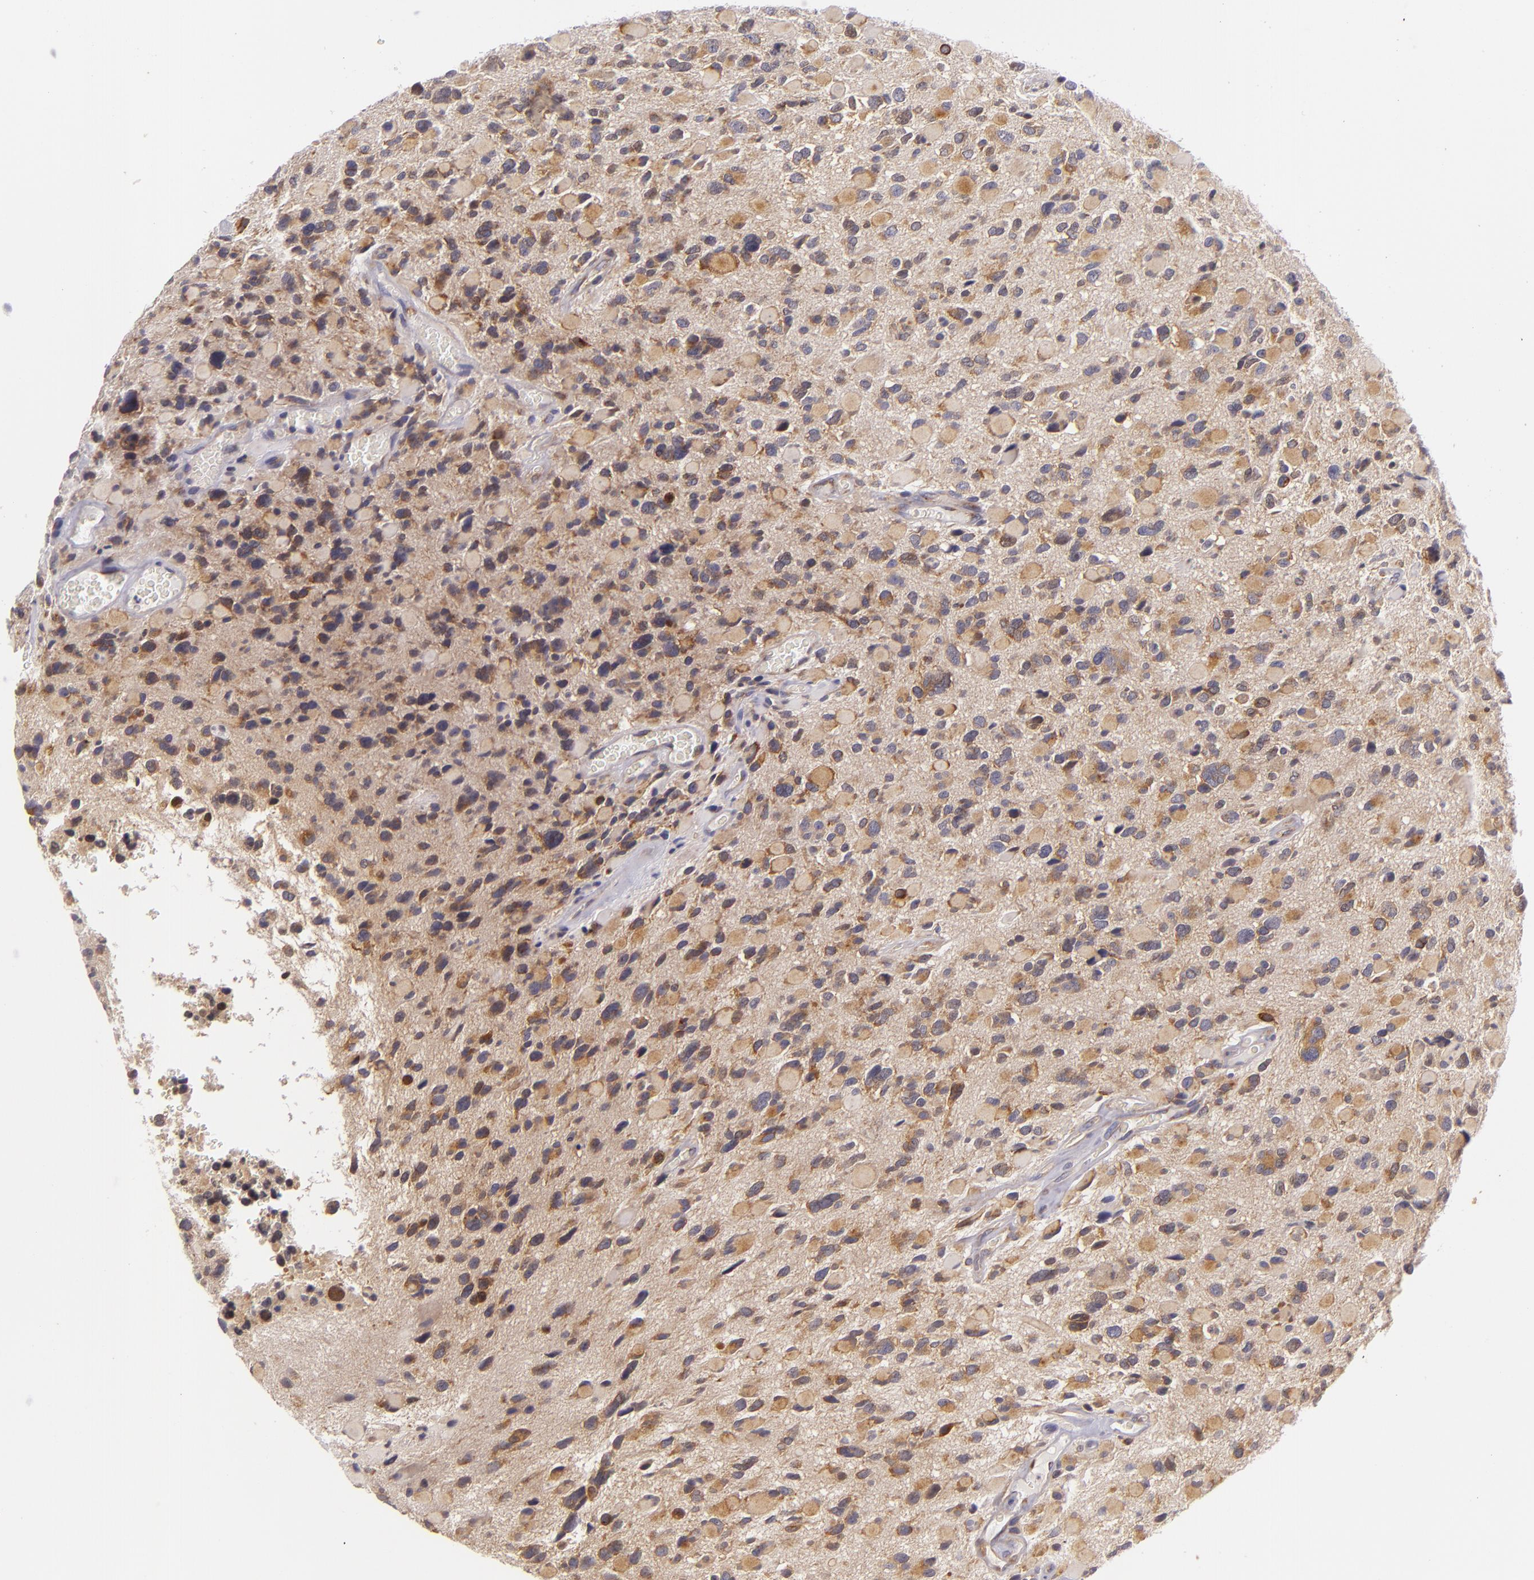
{"staining": {"intensity": "moderate", "quantity": "25%-75%", "location": "cytoplasmic/membranous"}, "tissue": "glioma", "cell_type": "Tumor cells", "image_type": "cancer", "snomed": [{"axis": "morphology", "description": "Glioma, malignant, High grade"}, {"axis": "topography", "description": "Brain"}], "caption": "Immunohistochemistry (IHC) photomicrograph of neoplastic tissue: human malignant high-grade glioma stained using immunohistochemistry (IHC) demonstrates medium levels of moderate protein expression localized specifically in the cytoplasmic/membranous of tumor cells, appearing as a cytoplasmic/membranous brown color.", "gene": "UPF3B", "patient": {"sex": "female", "age": 37}}